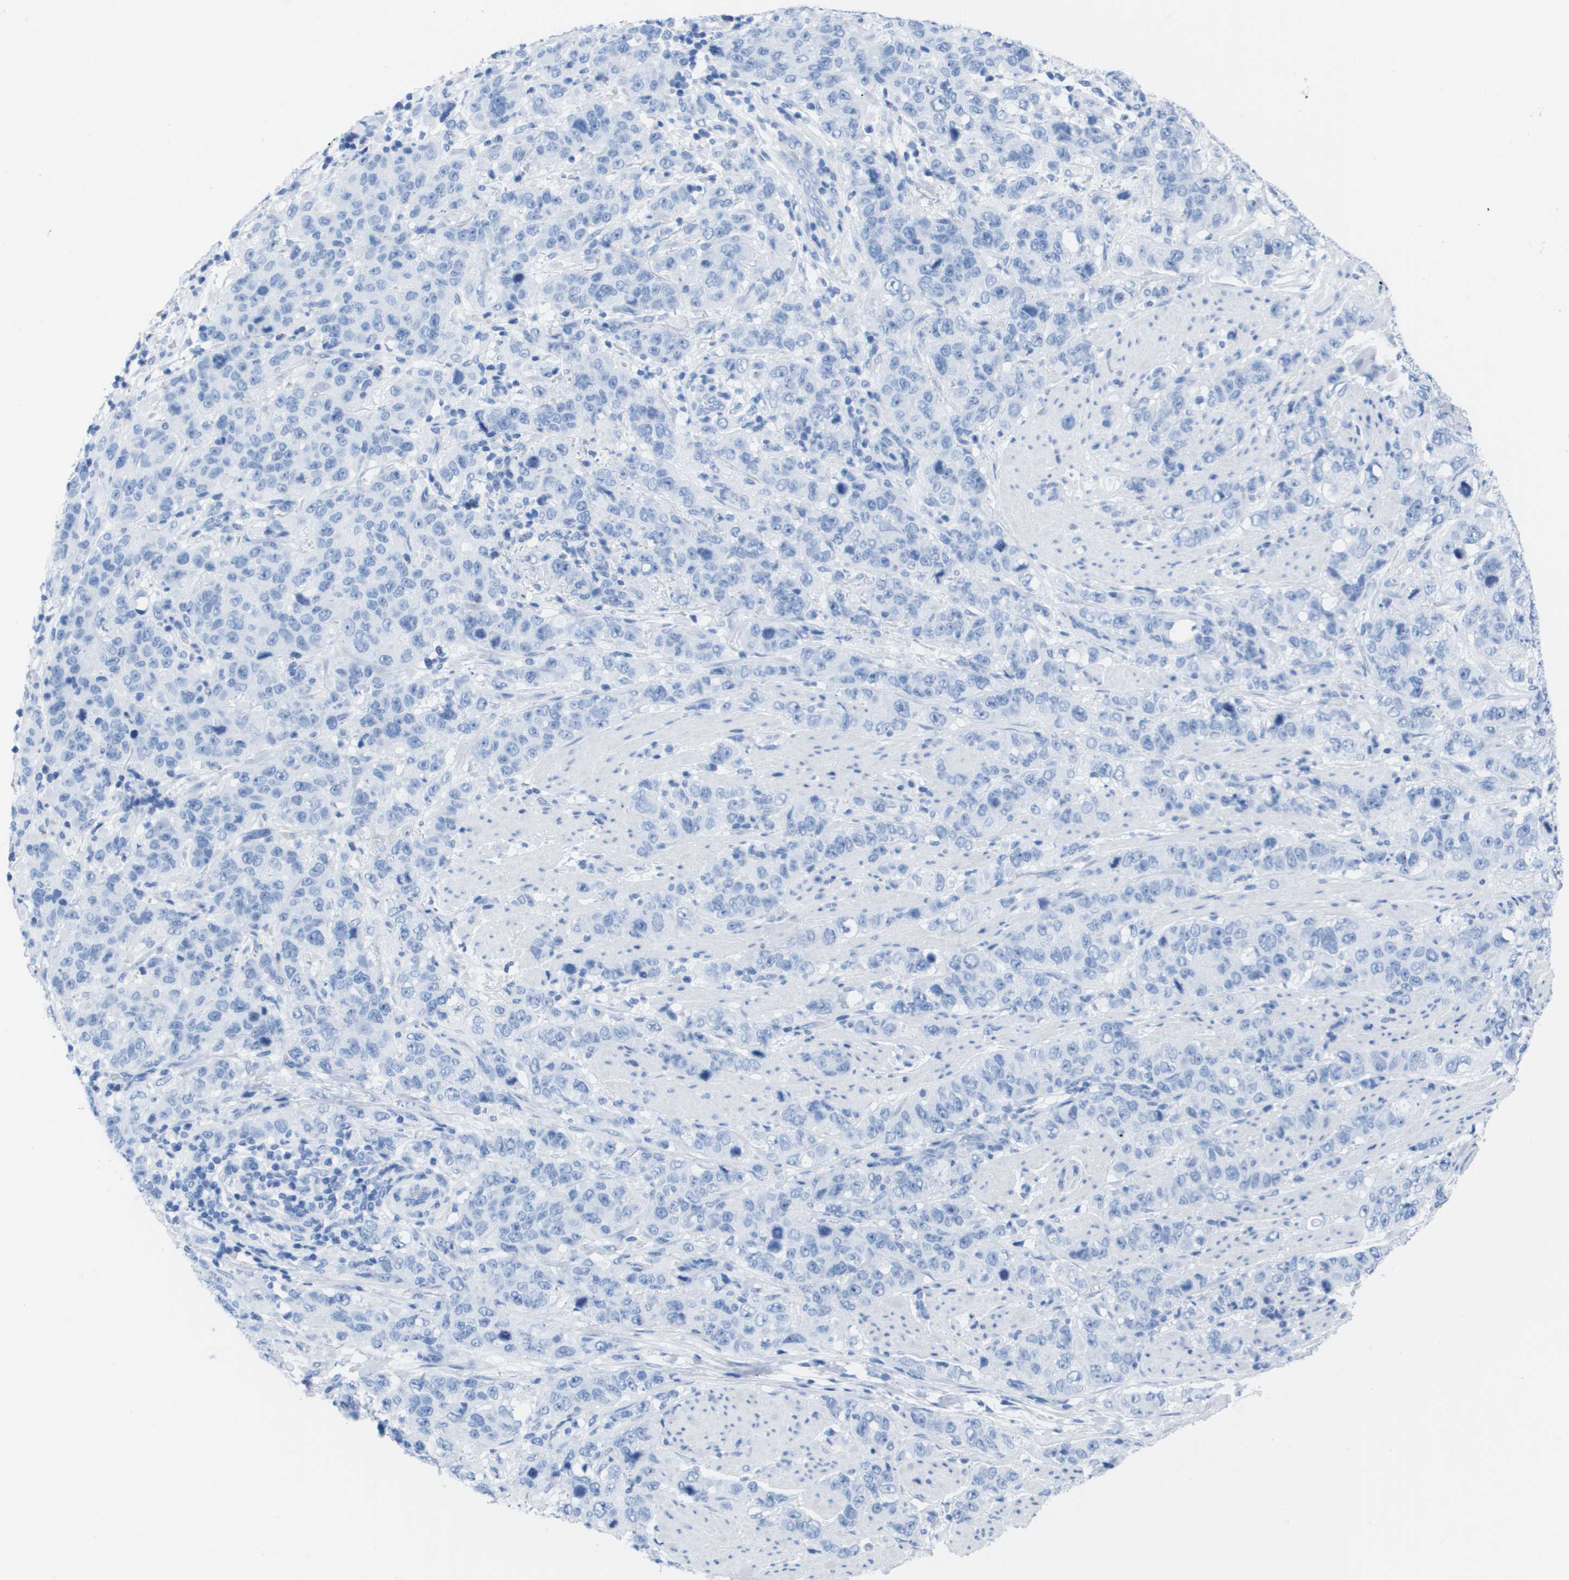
{"staining": {"intensity": "negative", "quantity": "none", "location": "none"}, "tissue": "stomach cancer", "cell_type": "Tumor cells", "image_type": "cancer", "snomed": [{"axis": "morphology", "description": "Adenocarcinoma, NOS"}, {"axis": "topography", "description": "Stomach"}], "caption": "High magnification brightfield microscopy of stomach adenocarcinoma stained with DAB (3,3'-diaminobenzidine) (brown) and counterstained with hematoxylin (blue): tumor cells show no significant positivity.", "gene": "KCNA3", "patient": {"sex": "male", "age": 48}}